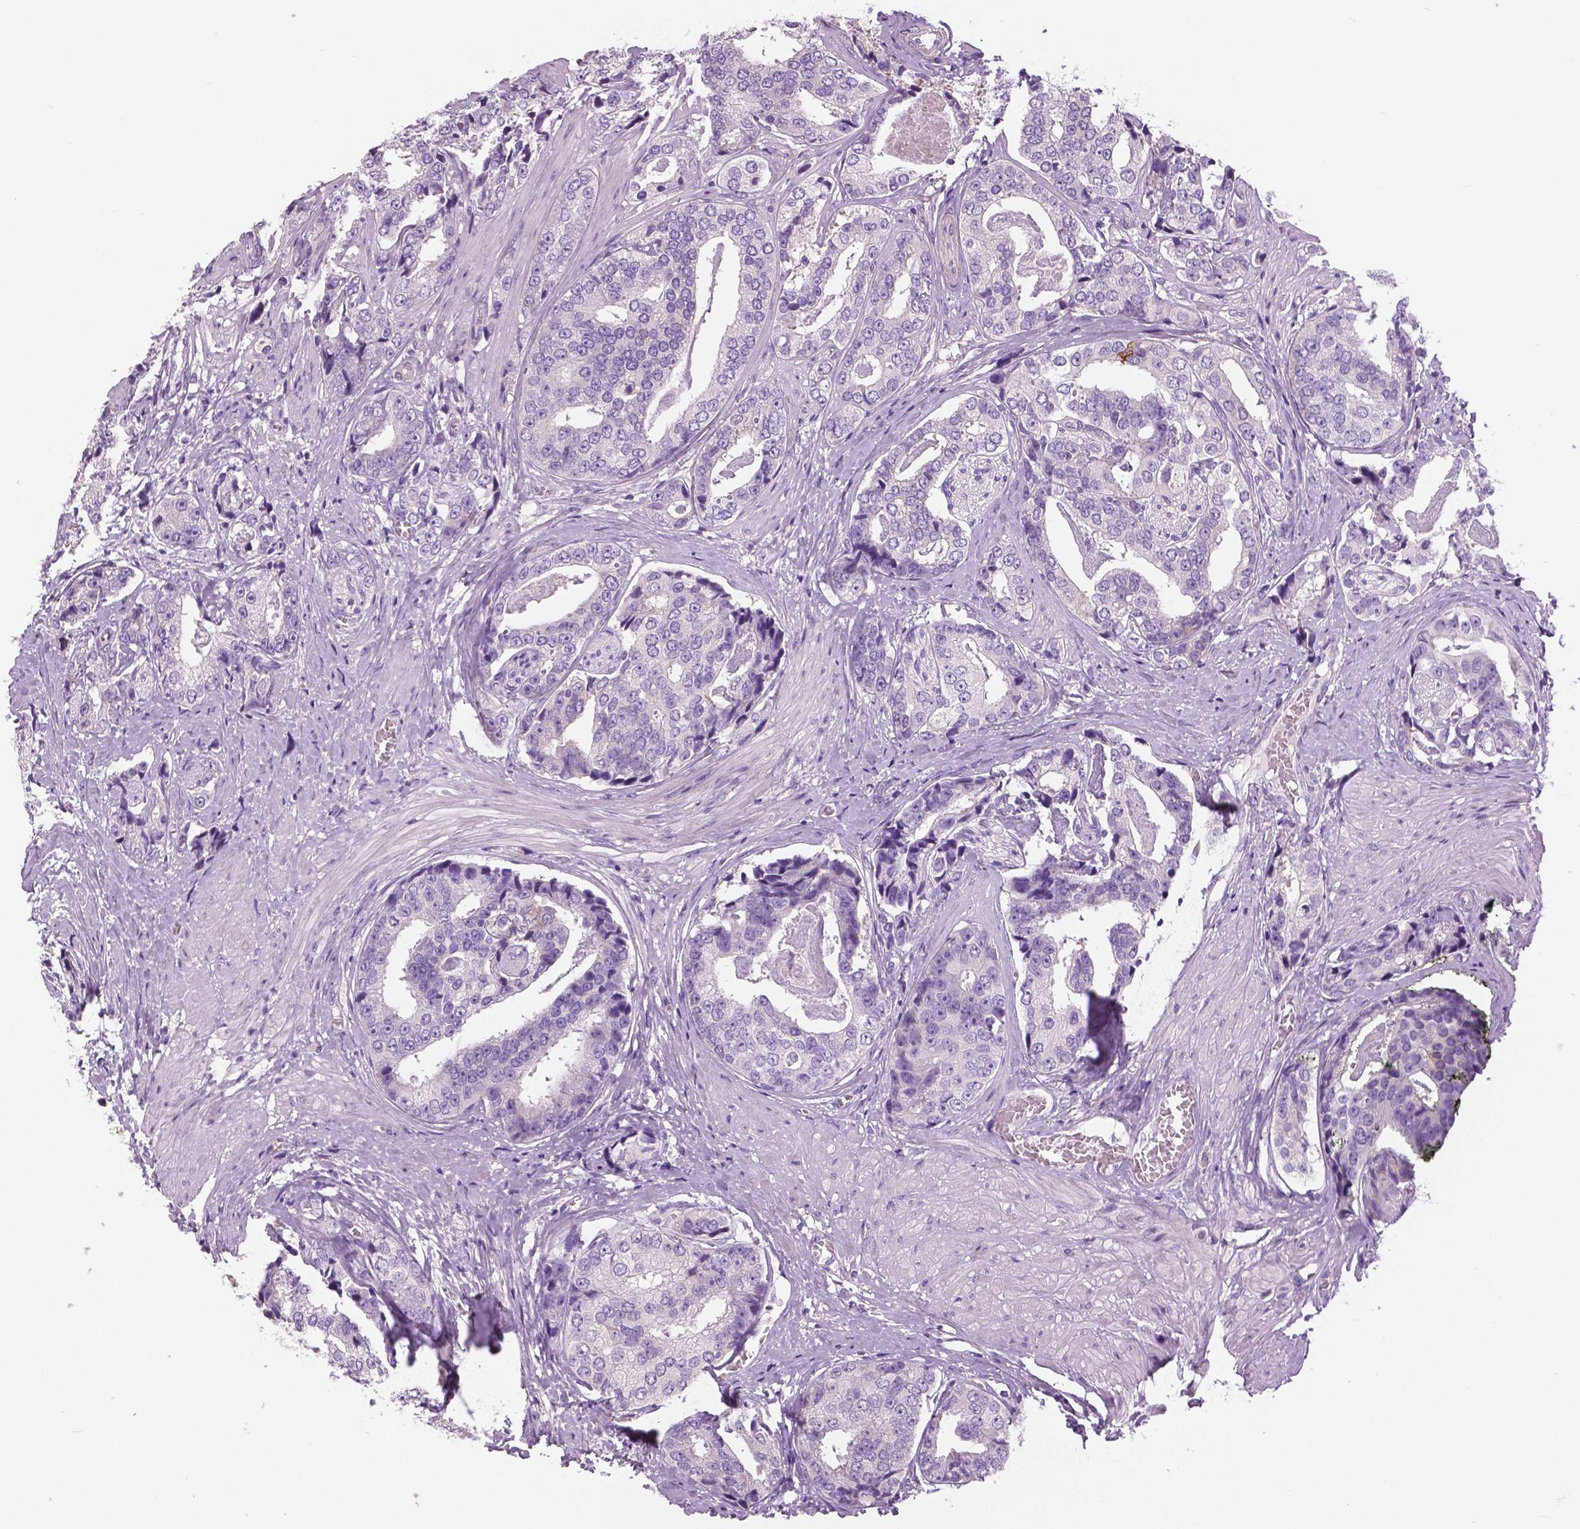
{"staining": {"intensity": "negative", "quantity": "none", "location": "none"}, "tissue": "prostate cancer", "cell_type": "Tumor cells", "image_type": "cancer", "snomed": [{"axis": "morphology", "description": "Adenocarcinoma, High grade"}, {"axis": "topography", "description": "Prostate"}], "caption": "There is no significant positivity in tumor cells of prostate cancer.", "gene": "SERPINI1", "patient": {"sex": "male", "age": 71}}